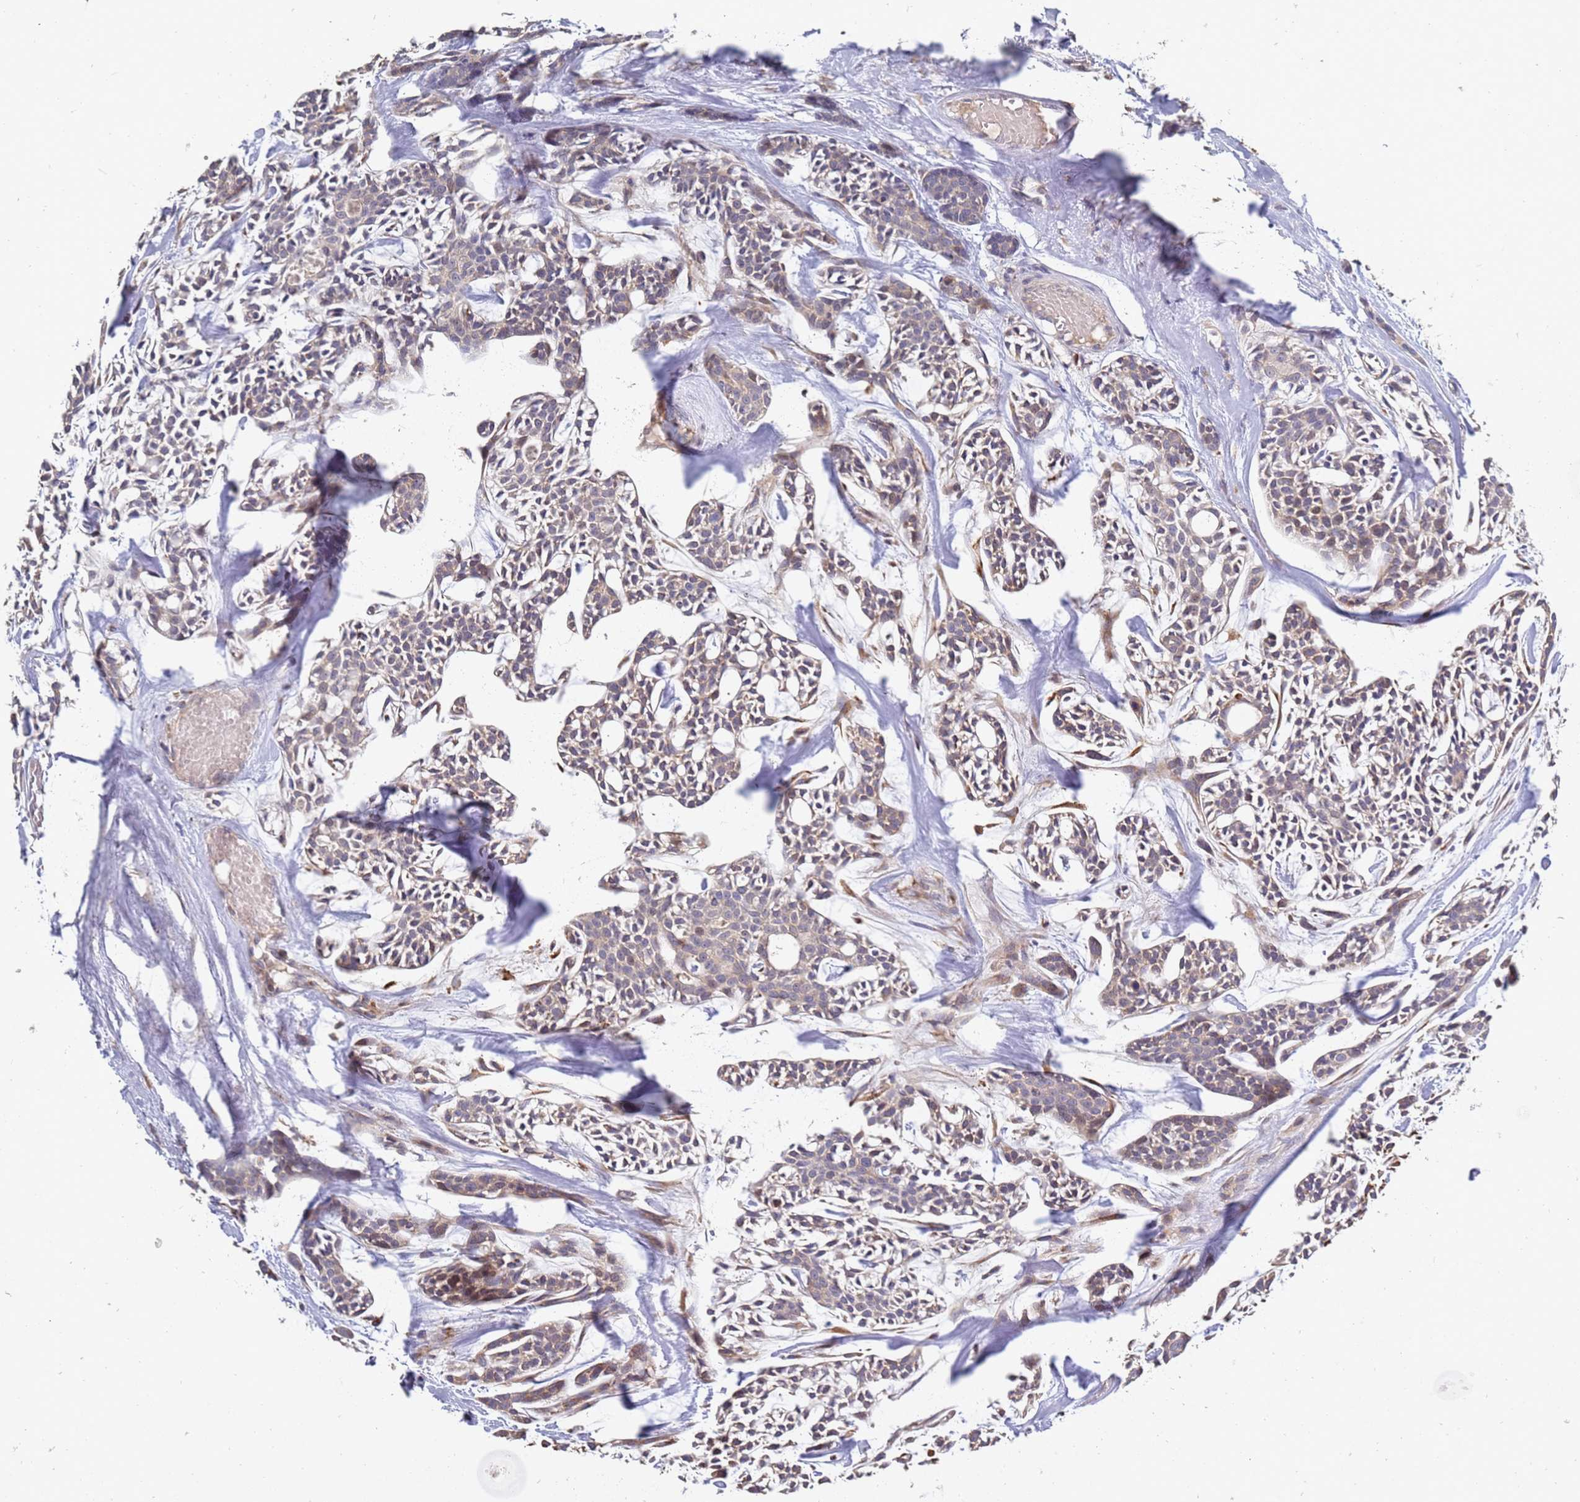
{"staining": {"intensity": "moderate", "quantity": "<25%", "location": "cytoplasmic/membranous"}, "tissue": "head and neck cancer", "cell_type": "Tumor cells", "image_type": "cancer", "snomed": [{"axis": "morphology", "description": "Adenocarcinoma, NOS"}, {"axis": "topography", "description": "Salivary gland"}, {"axis": "topography", "description": "Head-Neck"}], "caption": "DAB (3,3'-diaminobenzidine) immunohistochemical staining of head and neck cancer (adenocarcinoma) displays moderate cytoplasmic/membranous protein positivity in about <25% of tumor cells.", "gene": "VRK2", "patient": {"sex": "male", "age": 55}}